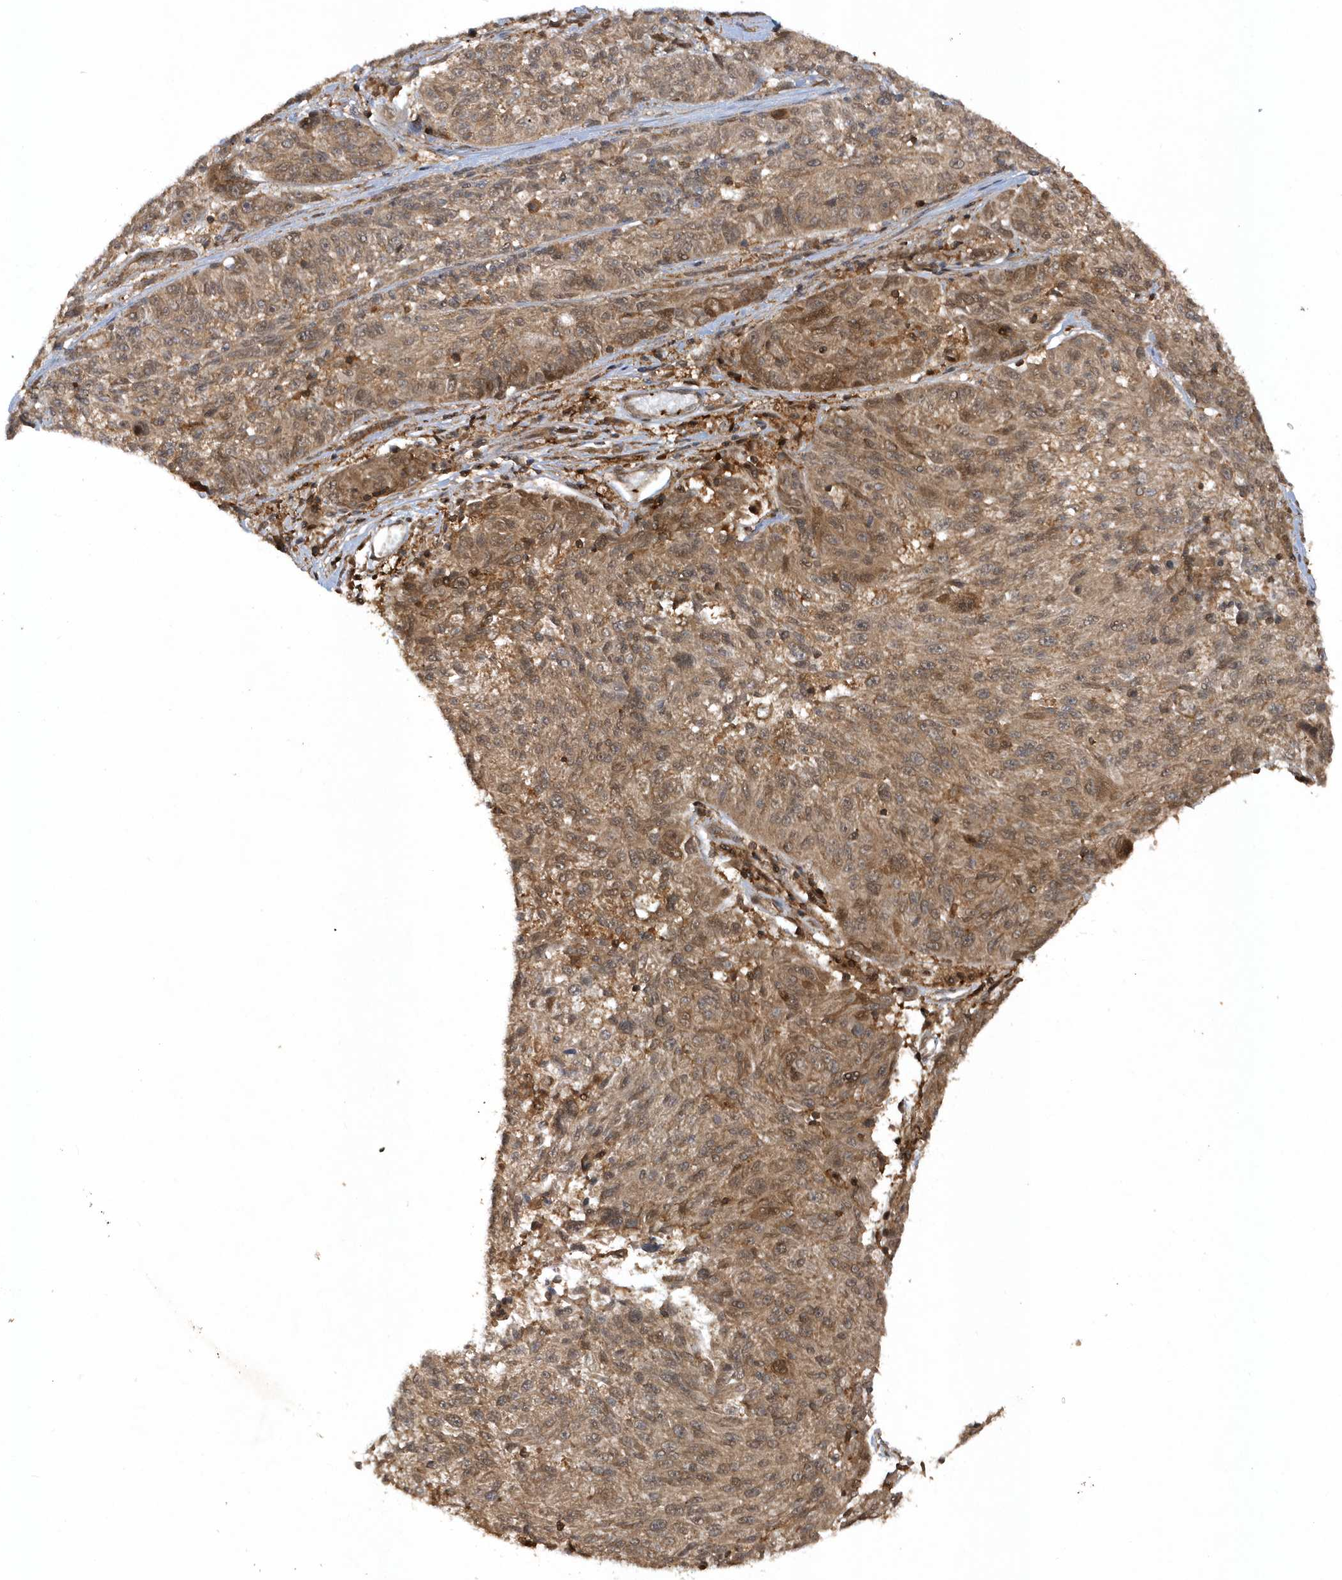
{"staining": {"intensity": "moderate", "quantity": ">75%", "location": "cytoplasmic/membranous,nuclear"}, "tissue": "melanoma", "cell_type": "Tumor cells", "image_type": "cancer", "snomed": [{"axis": "morphology", "description": "Malignant melanoma, NOS"}, {"axis": "topography", "description": "Skin"}], "caption": "Immunohistochemical staining of melanoma shows medium levels of moderate cytoplasmic/membranous and nuclear staining in approximately >75% of tumor cells. The staining is performed using DAB (3,3'-diaminobenzidine) brown chromogen to label protein expression. The nuclei are counter-stained blue using hematoxylin.", "gene": "ACYP1", "patient": {"sex": "male", "age": 53}}